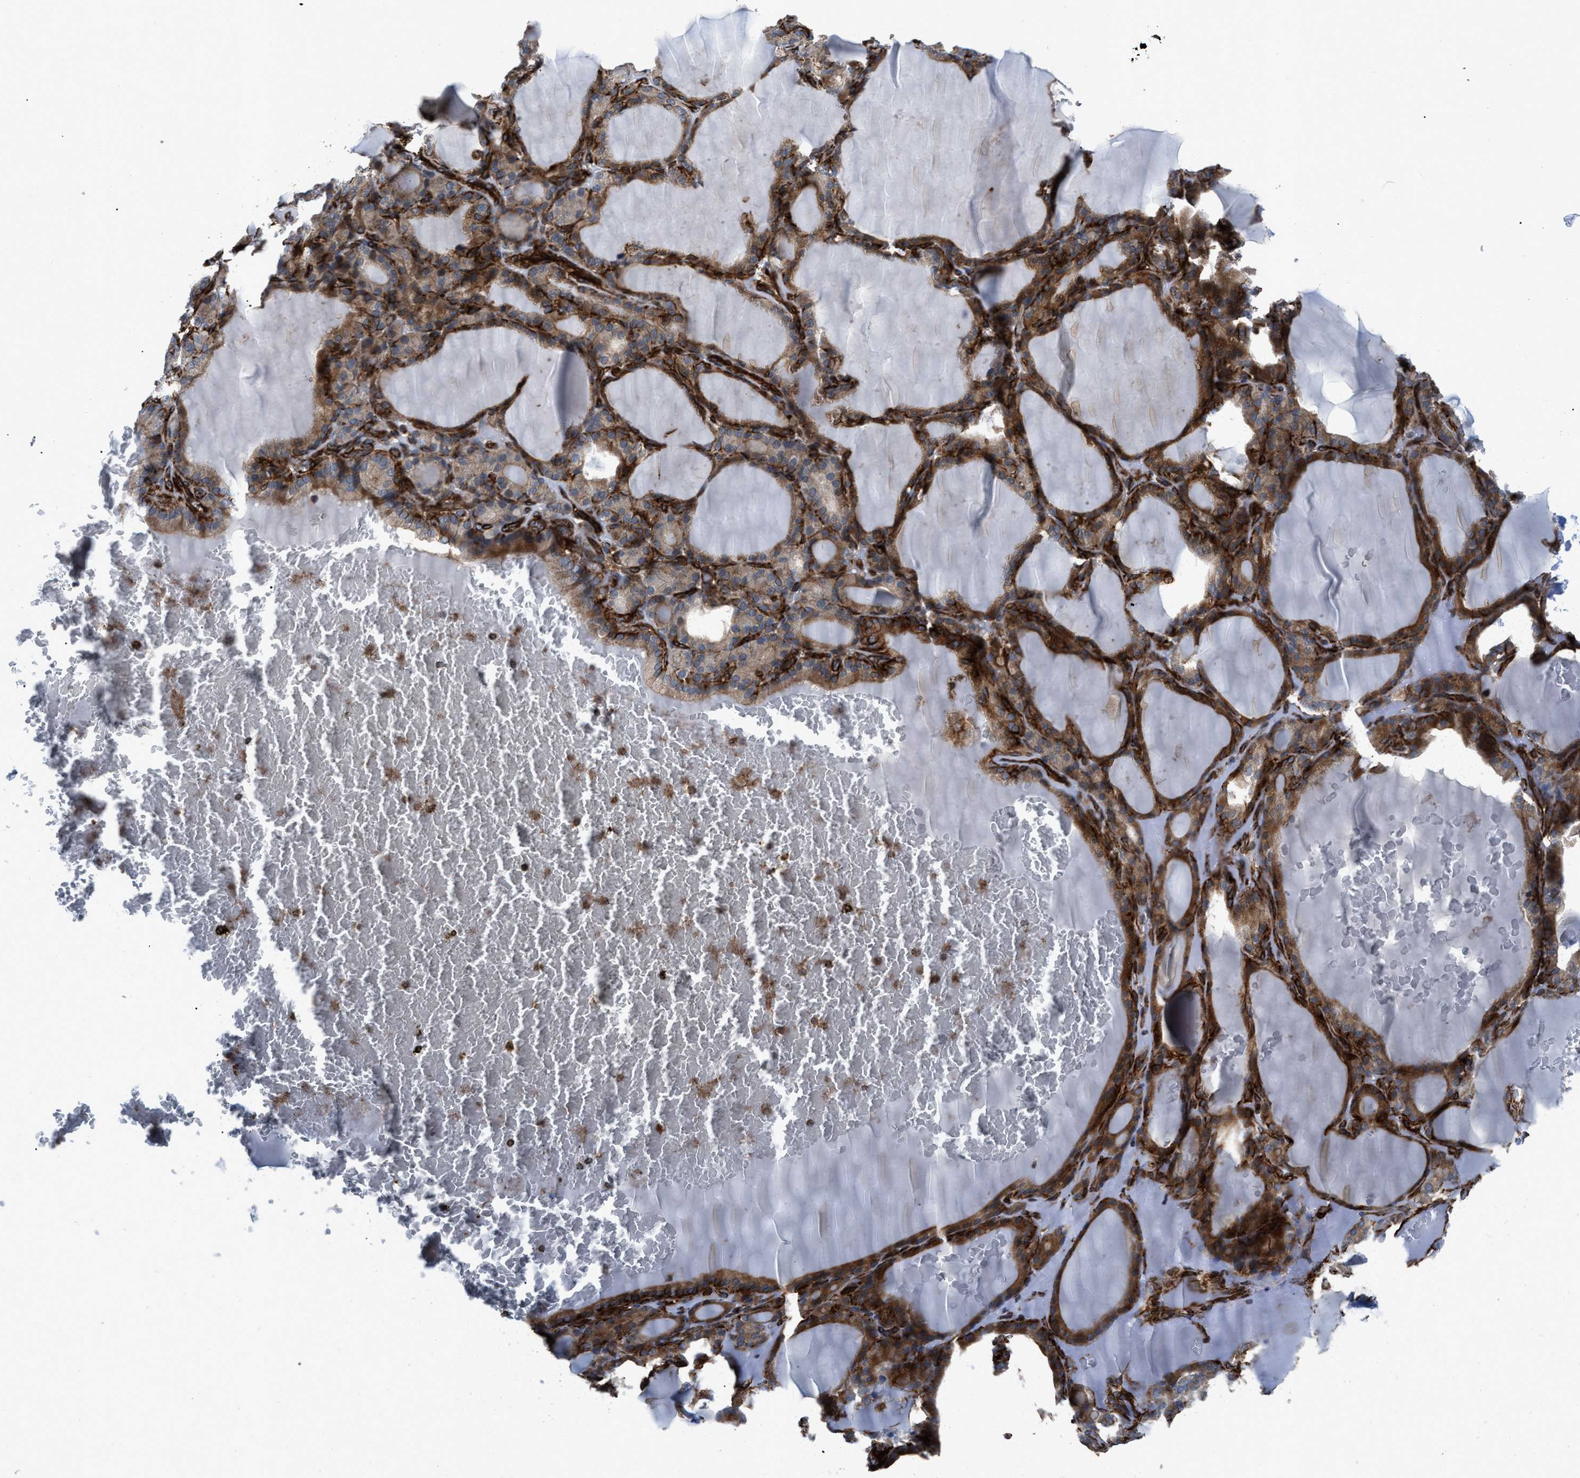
{"staining": {"intensity": "moderate", "quantity": ">75%", "location": "cytoplasmic/membranous"}, "tissue": "thyroid gland", "cell_type": "Glandular cells", "image_type": "normal", "snomed": [{"axis": "morphology", "description": "Normal tissue, NOS"}, {"axis": "topography", "description": "Thyroid gland"}], "caption": "Immunohistochemistry (IHC) of normal thyroid gland shows medium levels of moderate cytoplasmic/membranous staining in approximately >75% of glandular cells. (IHC, brightfield microscopy, high magnification).", "gene": "PTPRE", "patient": {"sex": "female", "age": 28}}